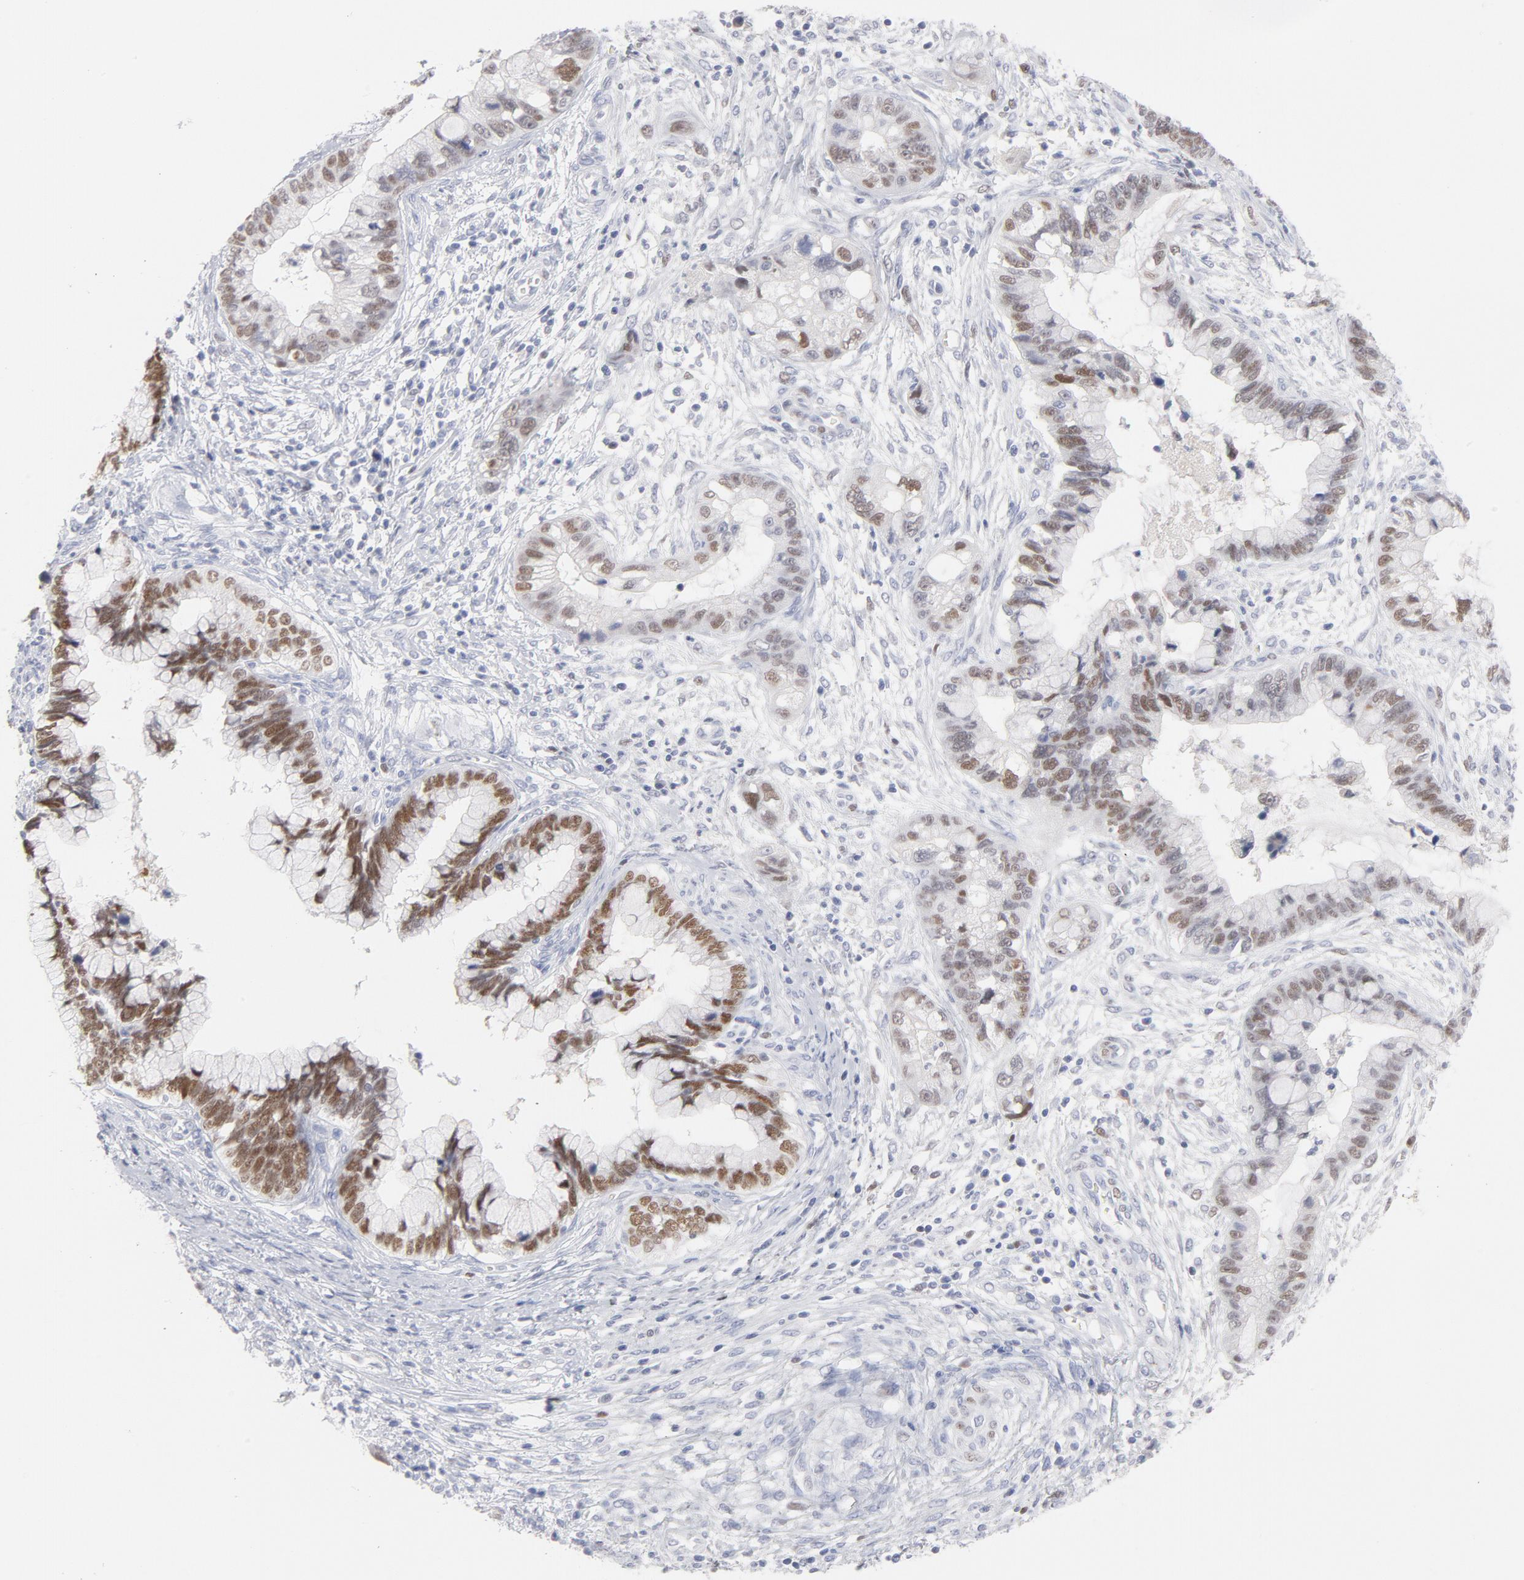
{"staining": {"intensity": "strong", "quantity": ">75%", "location": "nuclear"}, "tissue": "cervical cancer", "cell_type": "Tumor cells", "image_type": "cancer", "snomed": [{"axis": "morphology", "description": "Adenocarcinoma, NOS"}, {"axis": "topography", "description": "Cervix"}], "caption": "A micrograph of cervical adenocarcinoma stained for a protein exhibits strong nuclear brown staining in tumor cells.", "gene": "MCM7", "patient": {"sex": "female", "age": 44}}